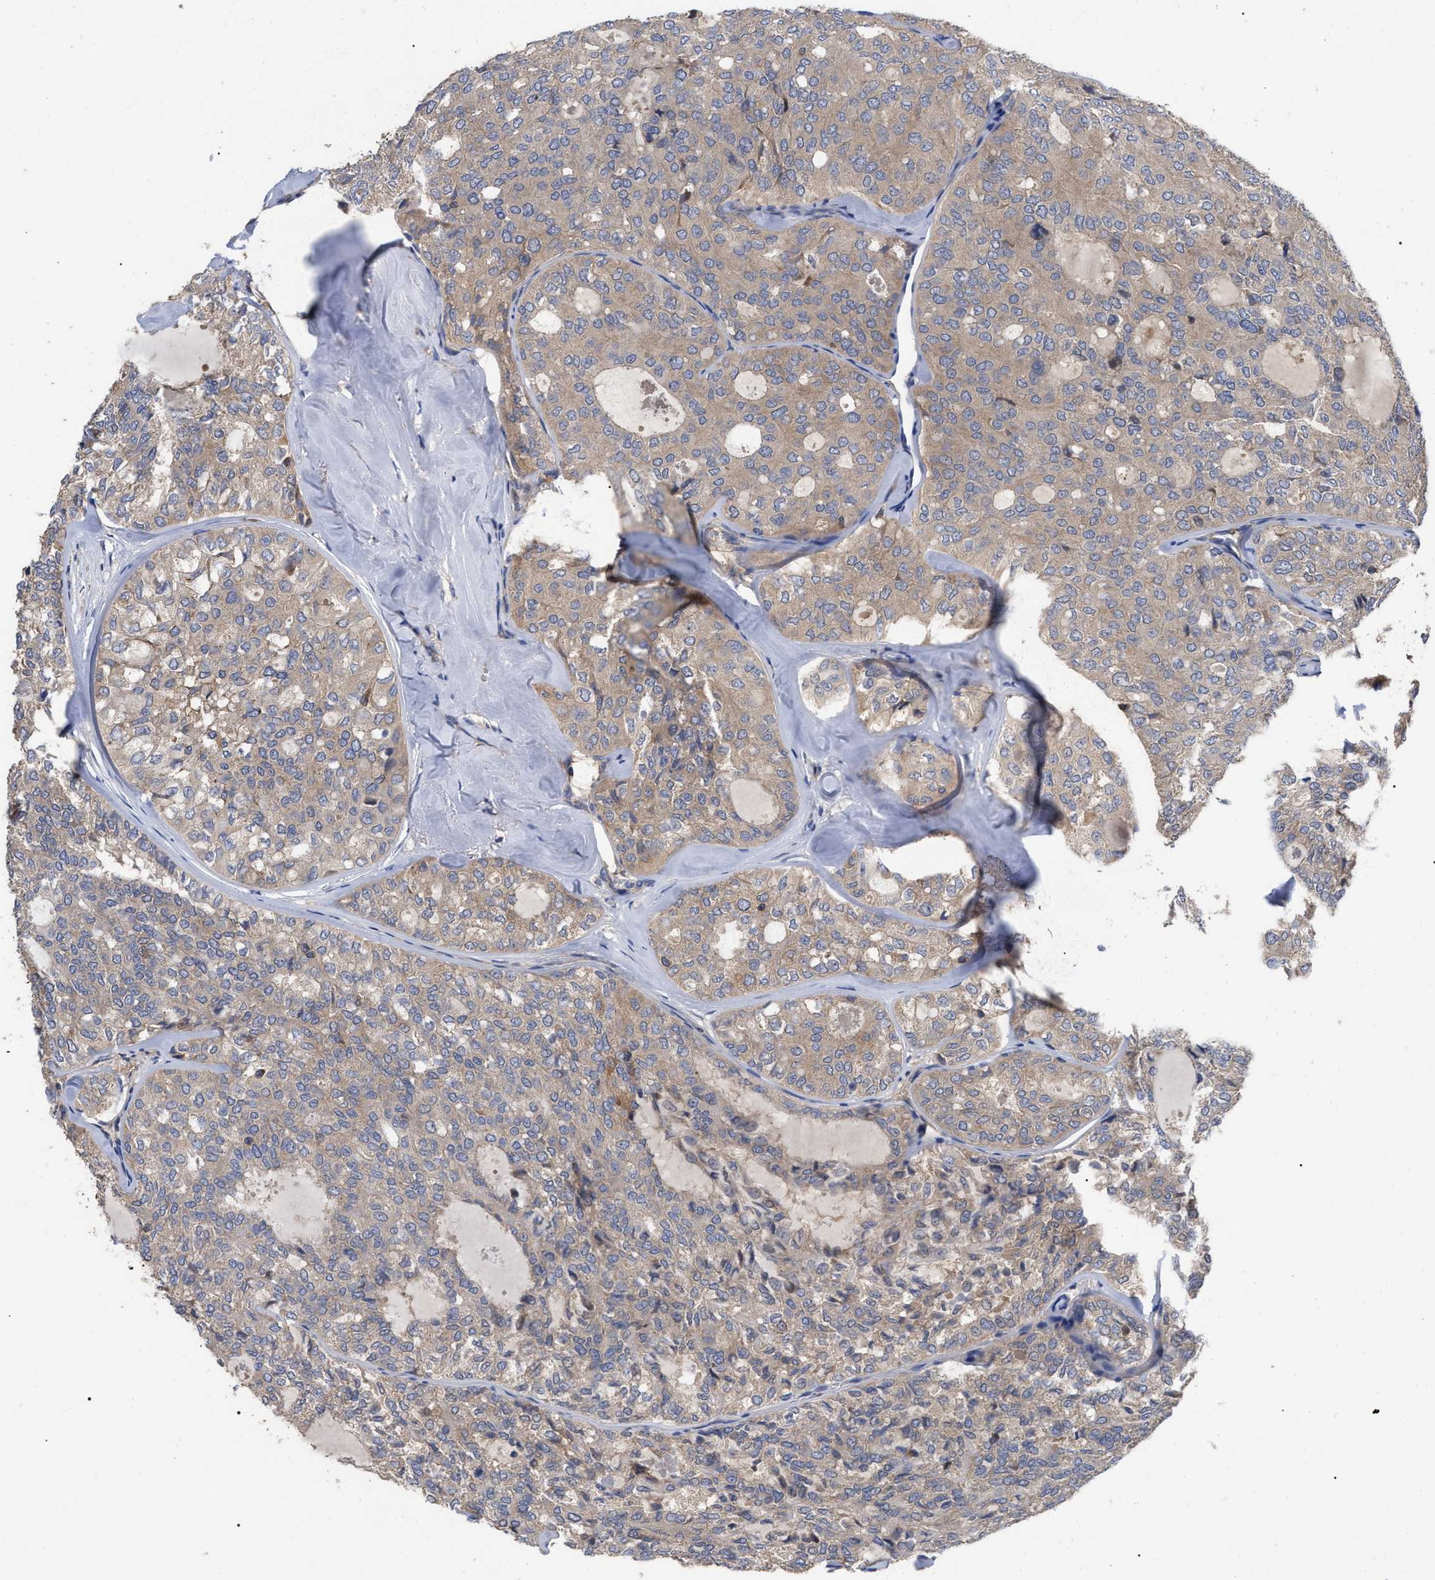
{"staining": {"intensity": "weak", "quantity": ">75%", "location": "cytoplasmic/membranous"}, "tissue": "thyroid cancer", "cell_type": "Tumor cells", "image_type": "cancer", "snomed": [{"axis": "morphology", "description": "Follicular adenoma carcinoma, NOS"}, {"axis": "topography", "description": "Thyroid gland"}], "caption": "Tumor cells demonstrate weak cytoplasmic/membranous expression in about >75% of cells in thyroid cancer.", "gene": "RAP1GDS1", "patient": {"sex": "male", "age": 75}}